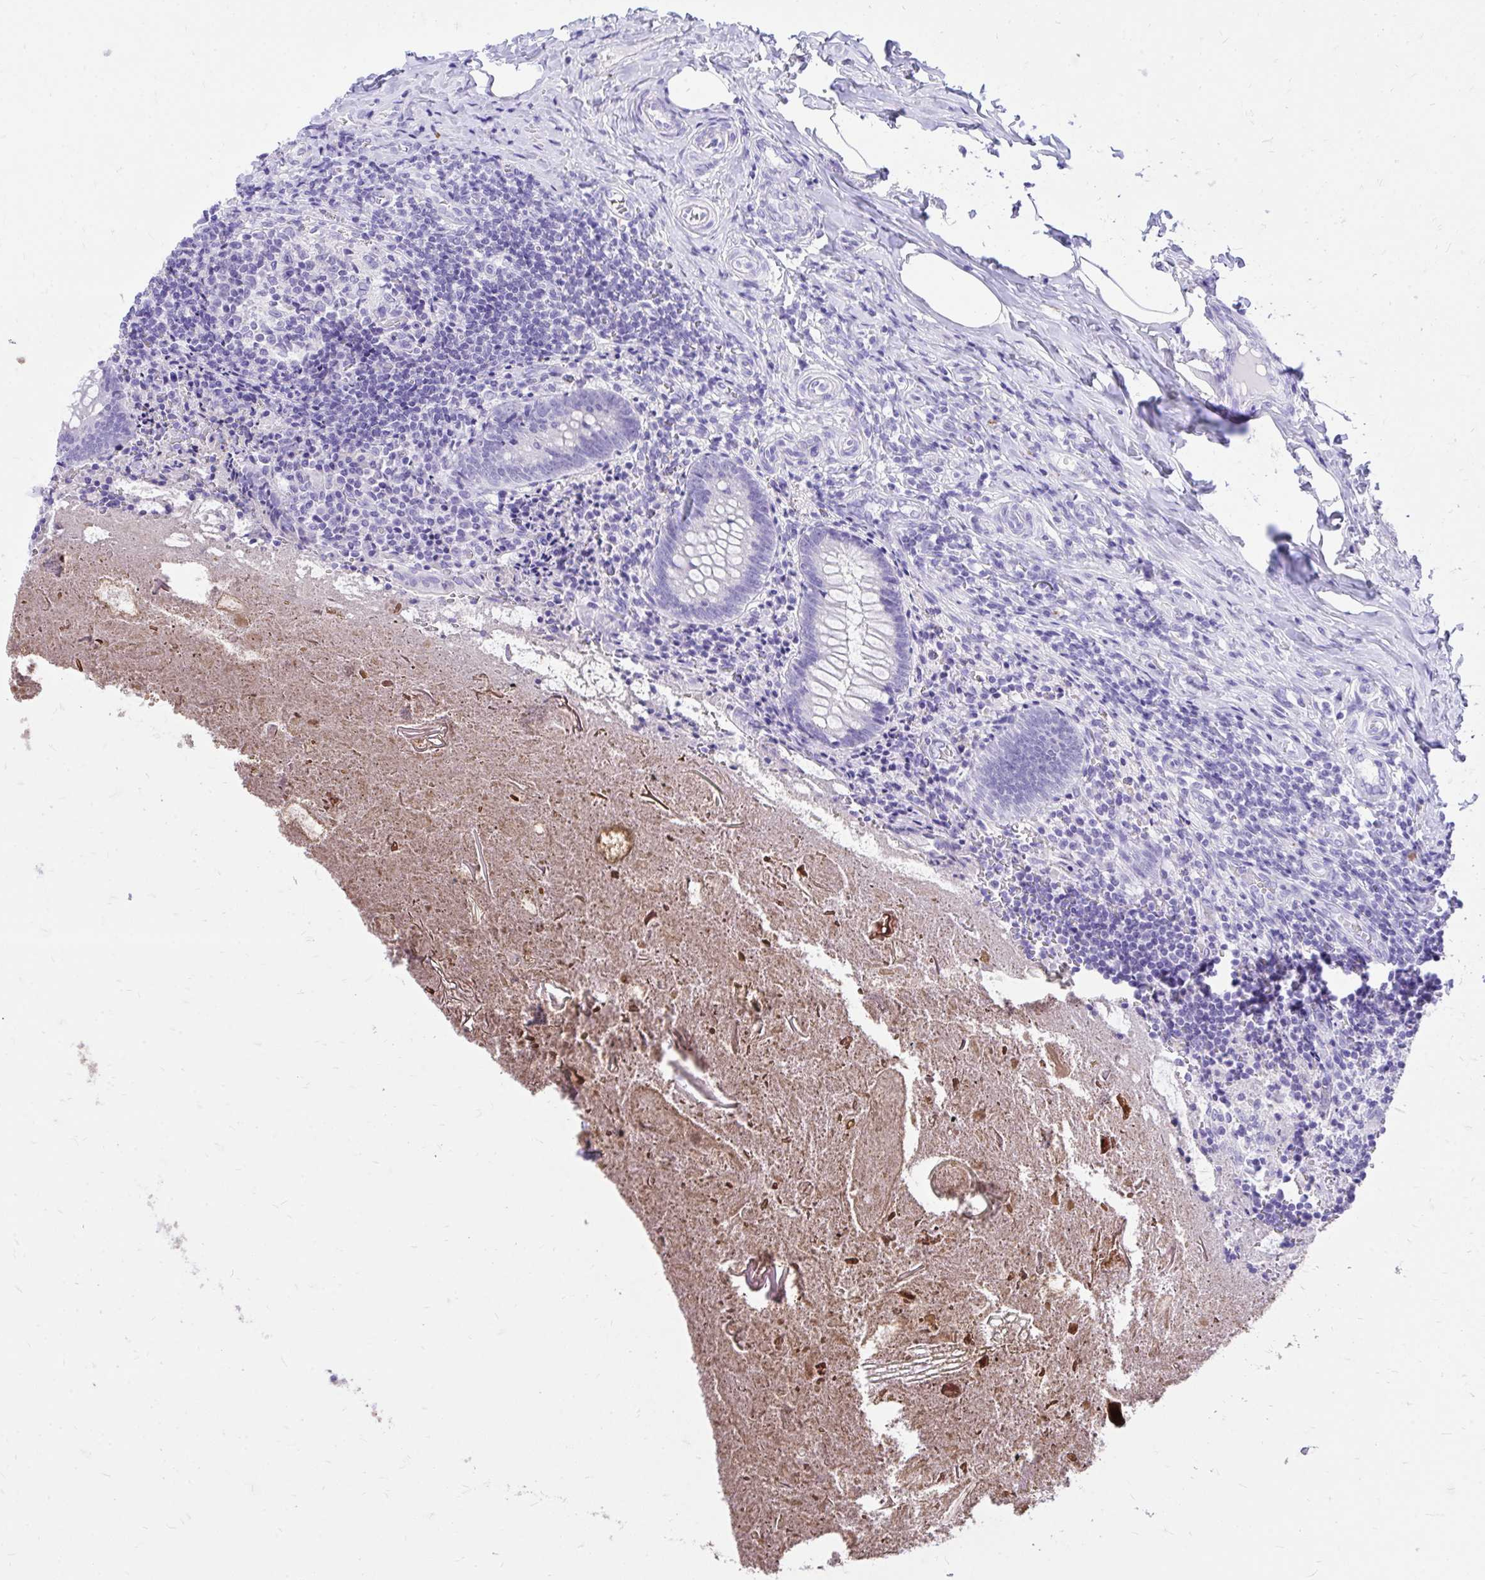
{"staining": {"intensity": "negative", "quantity": "none", "location": "none"}, "tissue": "appendix", "cell_type": "Glandular cells", "image_type": "normal", "snomed": [{"axis": "morphology", "description": "Normal tissue, NOS"}, {"axis": "topography", "description": "Appendix"}], "caption": "High power microscopy histopathology image of an IHC micrograph of unremarkable appendix, revealing no significant staining in glandular cells. The staining is performed using DAB (3,3'-diaminobenzidine) brown chromogen with nuclei counter-stained in using hematoxylin.", "gene": "MON1A", "patient": {"sex": "female", "age": 17}}